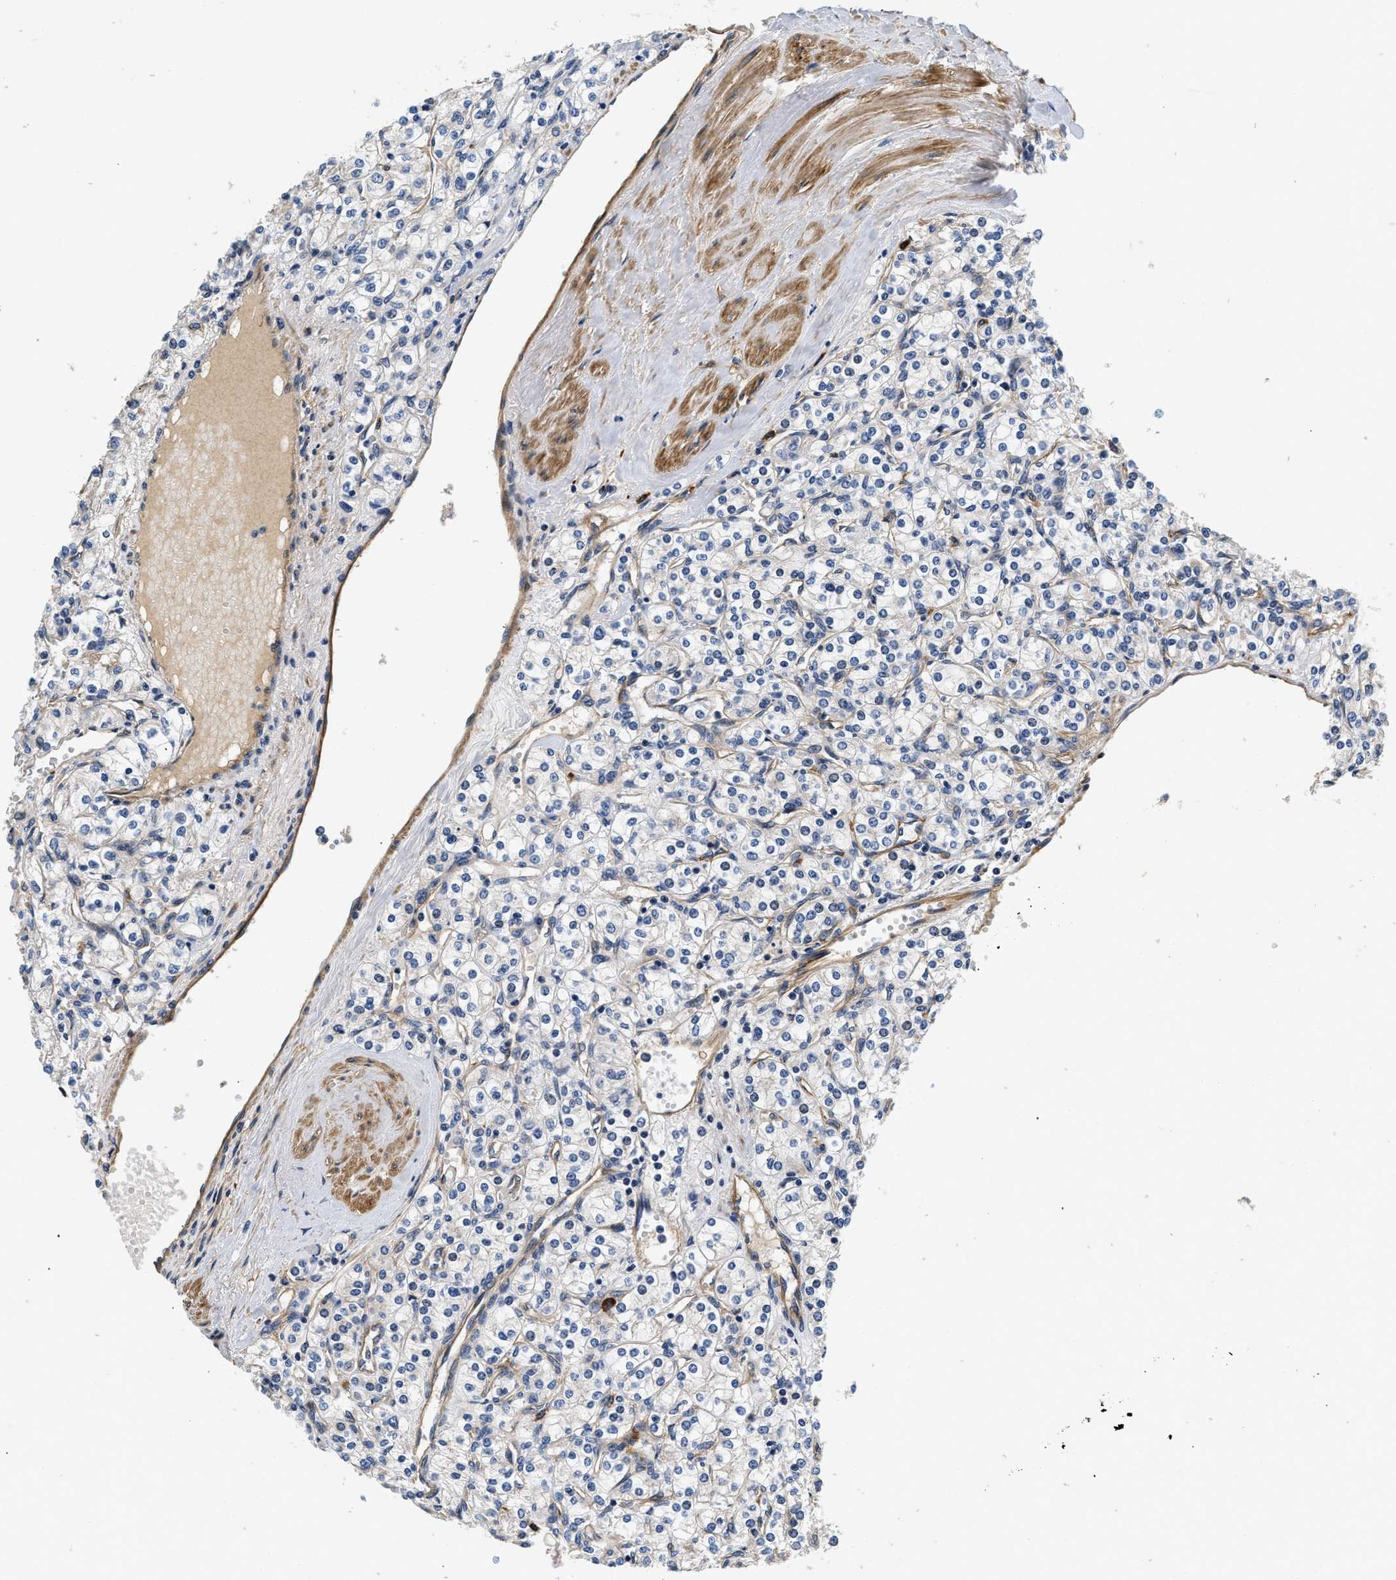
{"staining": {"intensity": "negative", "quantity": "none", "location": "none"}, "tissue": "renal cancer", "cell_type": "Tumor cells", "image_type": "cancer", "snomed": [{"axis": "morphology", "description": "Adenocarcinoma, NOS"}, {"axis": "topography", "description": "Kidney"}], "caption": "Immunohistochemical staining of human renal adenocarcinoma reveals no significant positivity in tumor cells.", "gene": "NME6", "patient": {"sex": "male", "age": 77}}